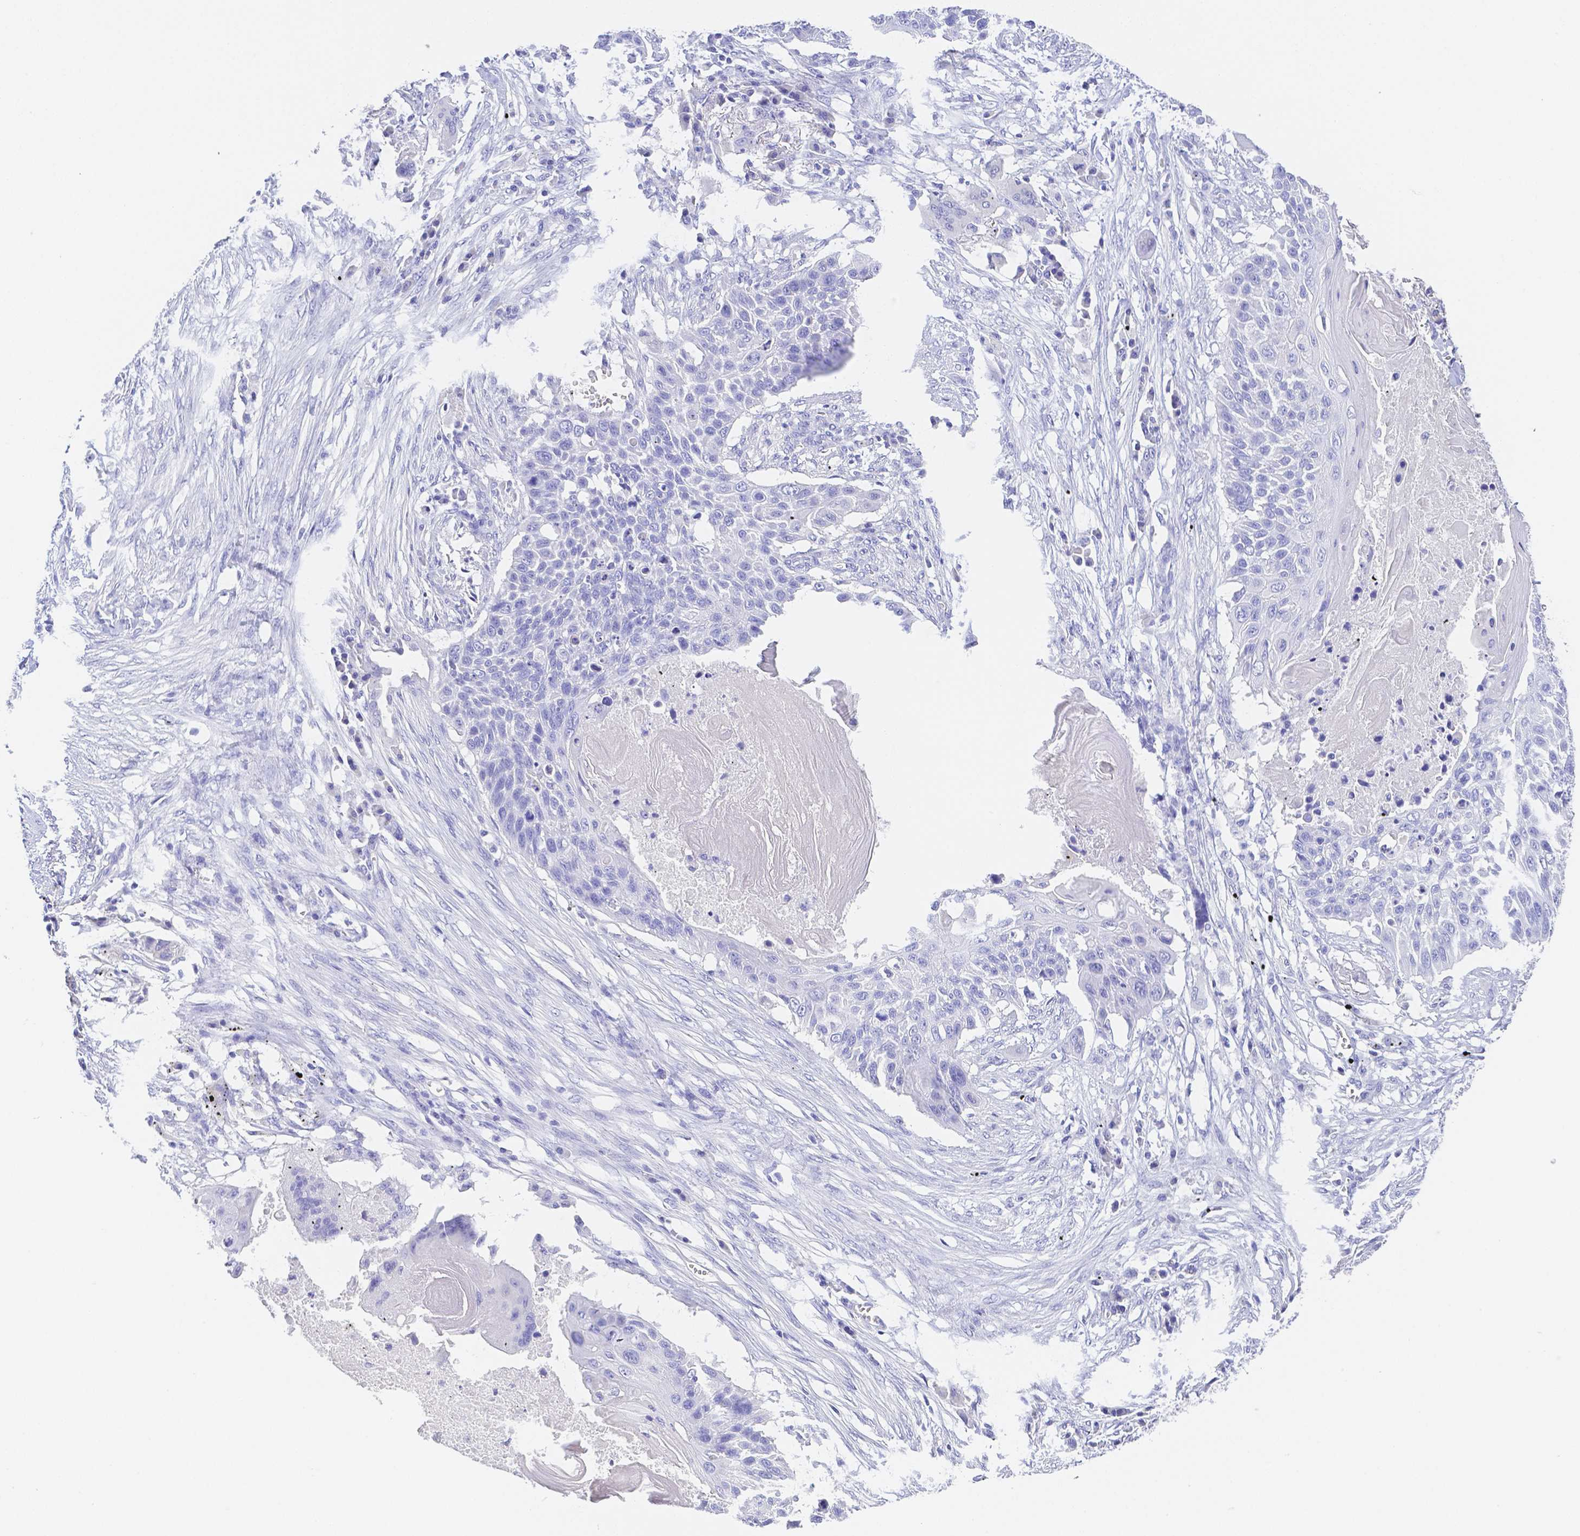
{"staining": {"intensity": "negative", "quantity": "none", "location": "none"}, "tissue": "lung cancer", "cell_type": "Tumor cells", "image_type": "cancer", "snomed": [{"axis": "morphology", "description": "Squamous cell carcinoma, NOS"}, {"axis": "topography", "description": "Lung"}], "caption": "Tumor cells show no significant protein expression in lung squamous cell carcinoma.", "gene": "ZG16B", "patient": {"sex": "male", "age": 78}}